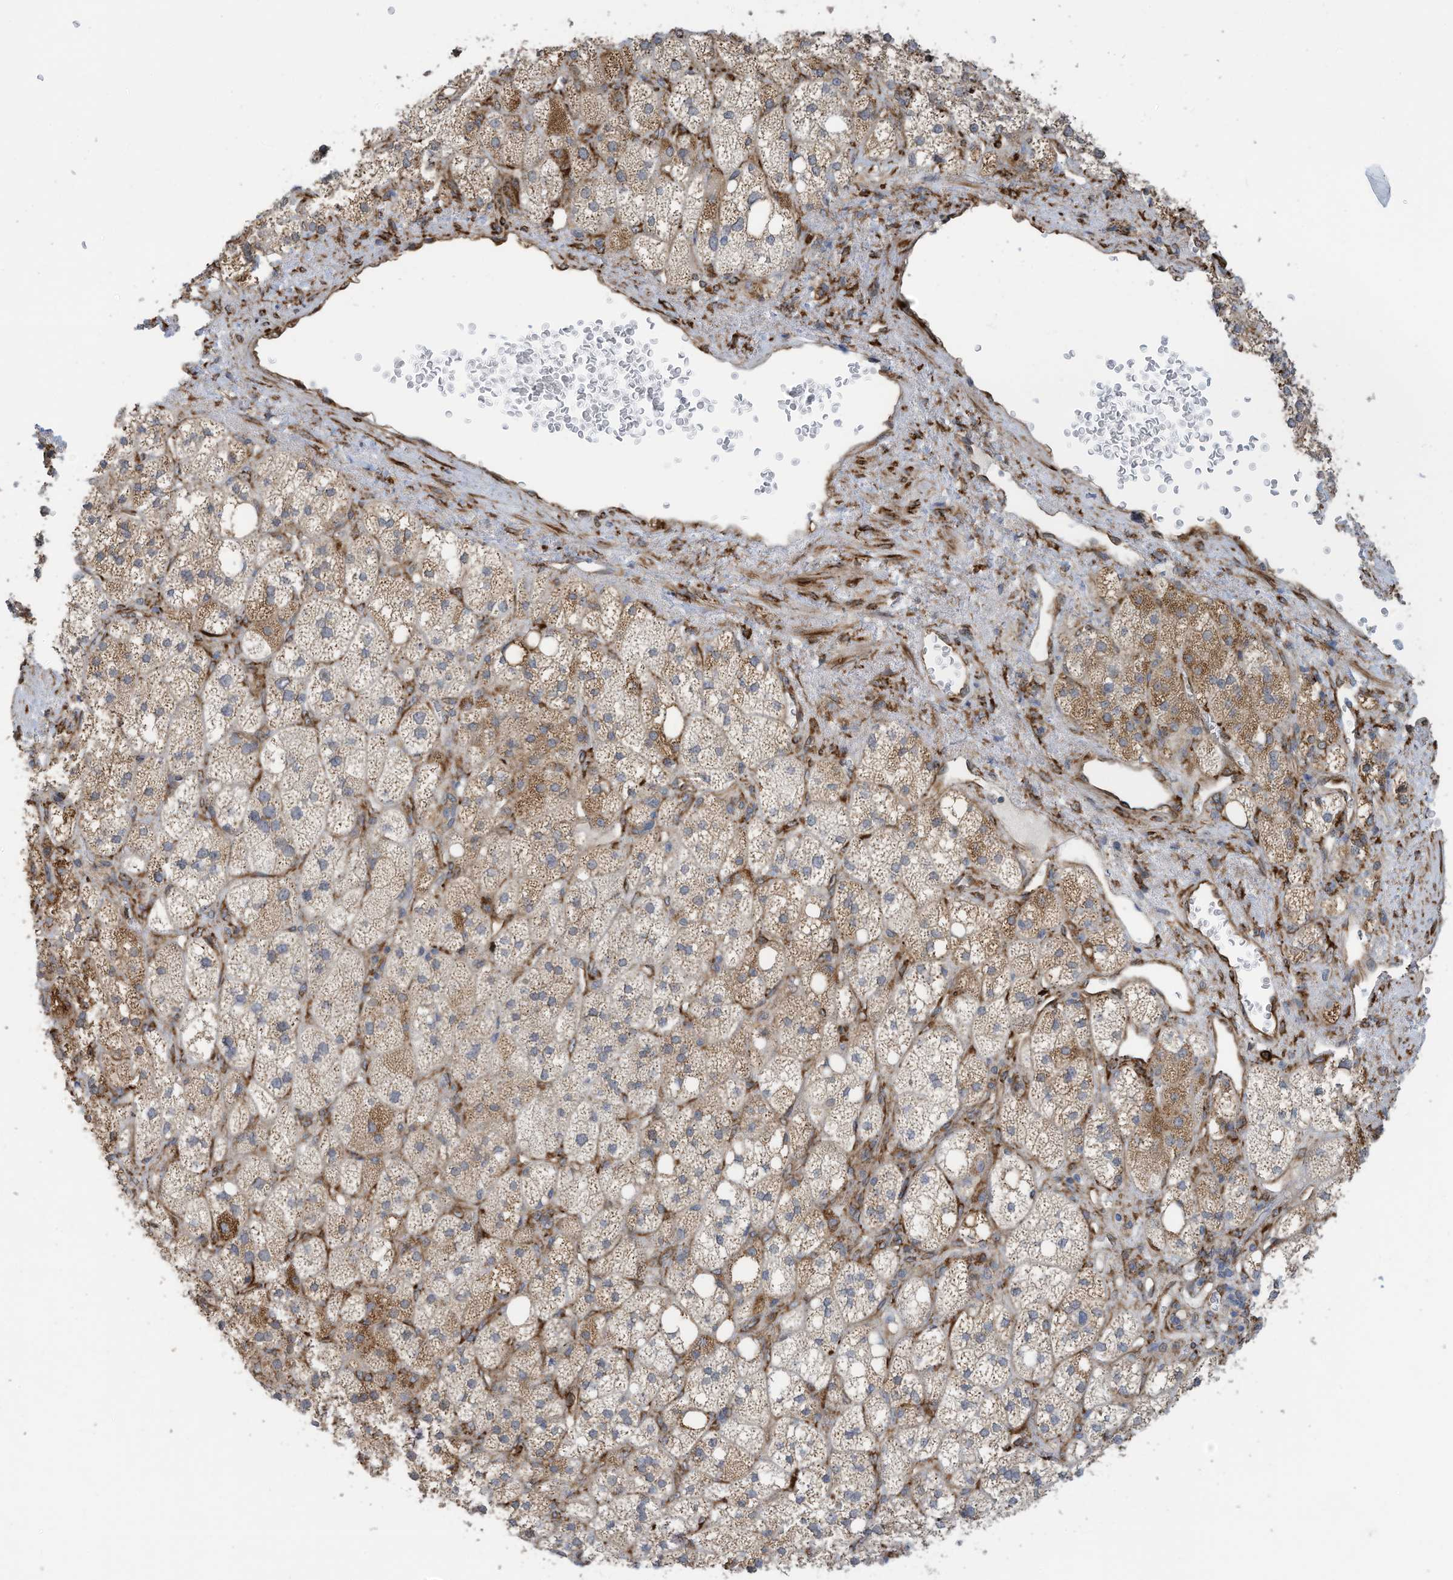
{"staining": {"intensity": "moderate", "quantity": "25%-75%", "location": "cytoplasmic/membranous"}, "tissue": "adrenal gland", "cell_type": "Glandular cells", "image_type": "normal", "snomed": [{"axis": "morphology", "description": "Normal tissue, NOS"}, {"axis": "topography", "description": "Adrenal gland"}], "caption": "DAB immunohistochemical staining of normal adrenal gland demonstrates moderate cytoplasmic/membranous protein staining in about 25%-75% of glandular cells. (DAB (3,3'-diaminobenzidine) IHC, brown staining for protein, blue staining for nuclei).", "gene": "ZBTB45", "patient": {"sex": "male", "age": 61}}